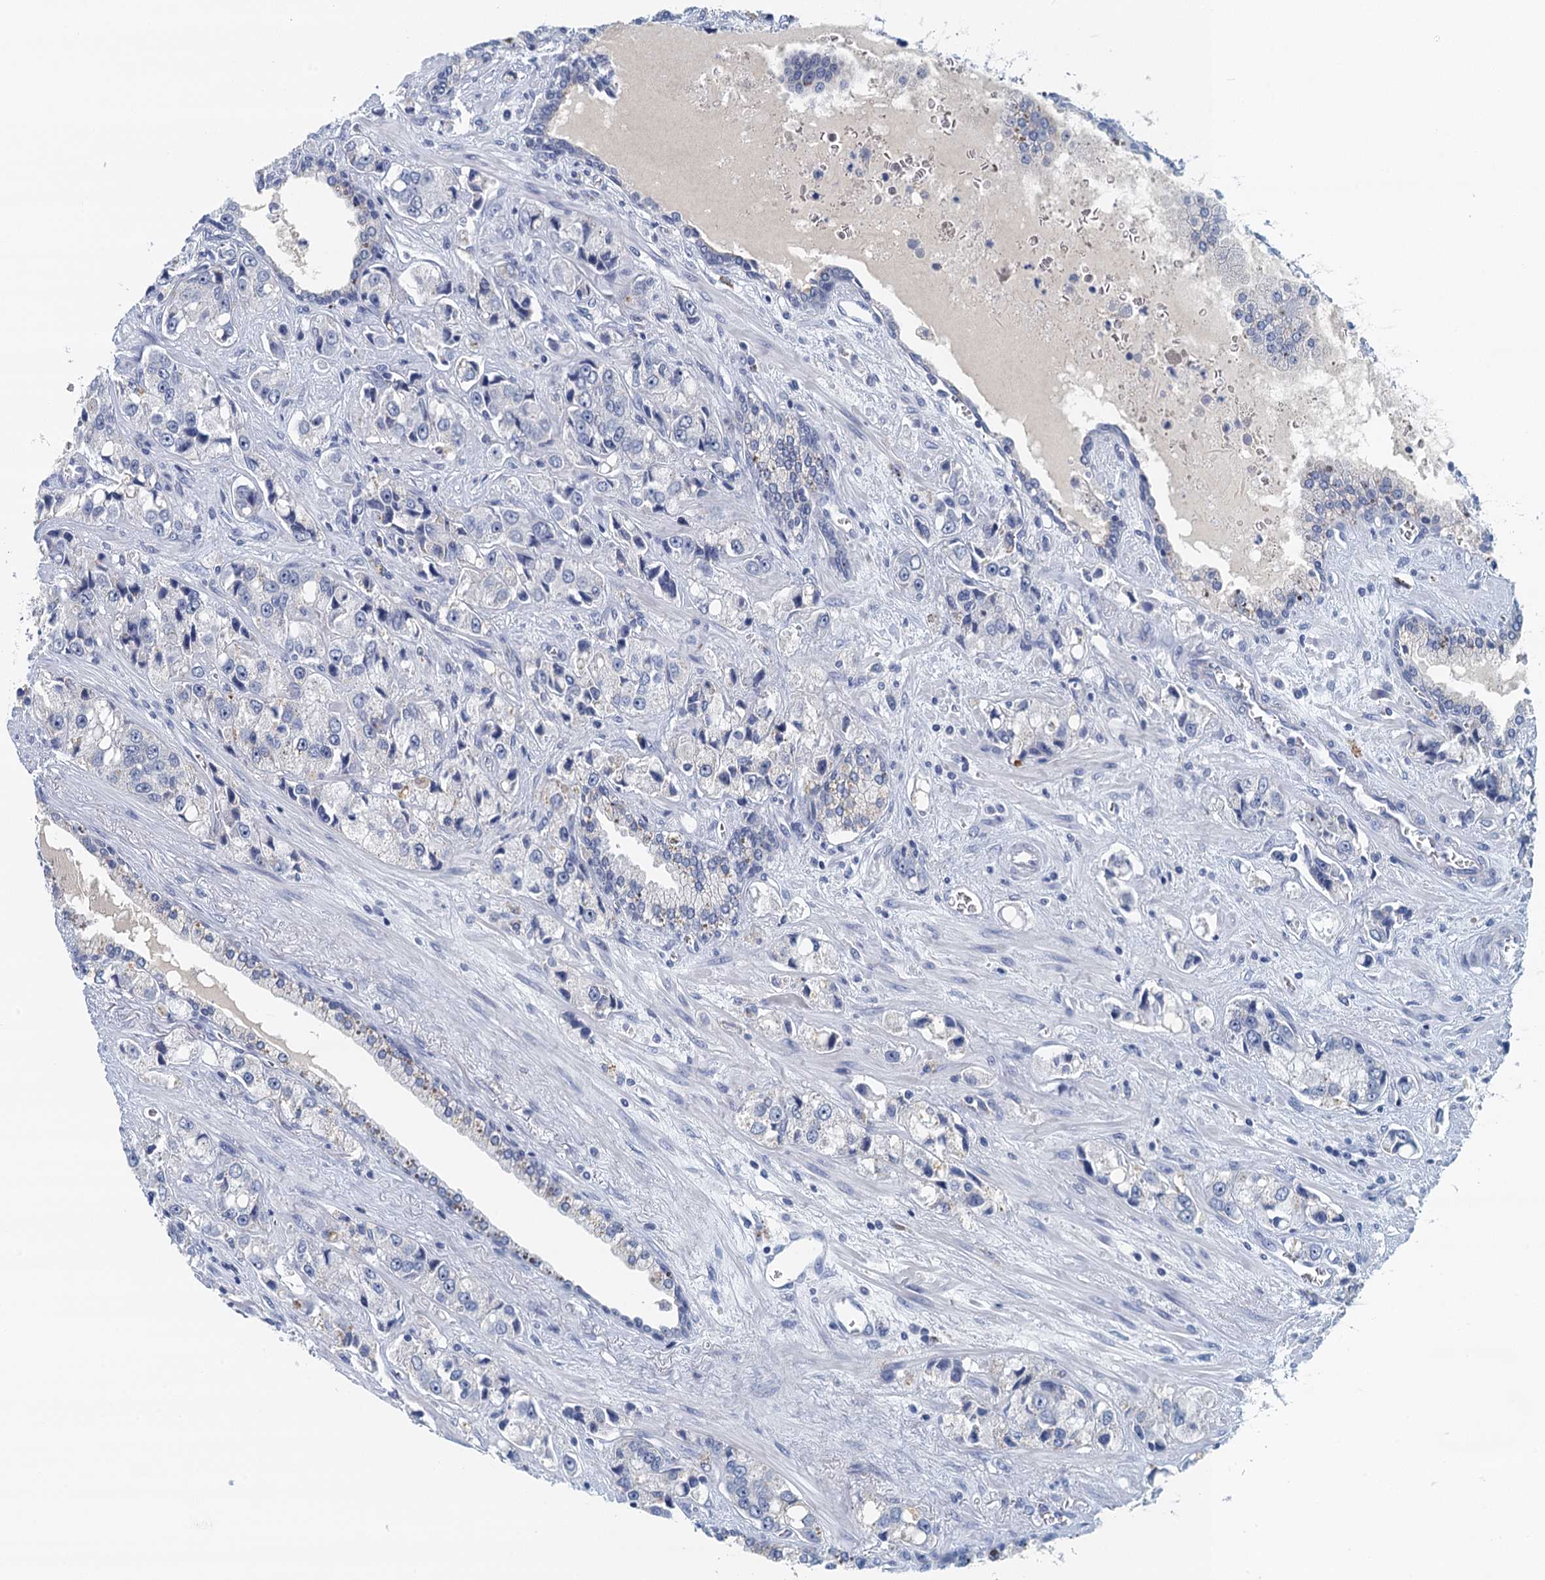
{"staining": {"intensity": "negative", "quantity": "none", "location": "none"}, "tissue": "prostate cancer", "cell_type": "Tumor cells", "image_type": "cancer", "snomed": [{"axis": "morphology", "description": "Adenocarcinoma, High grade"}, {"axis": "topography", "description": "Prostate"}], "caption": "Prostate adenocarcinoma (high-grade) was stained to show a protein in brown. There is no significant positivity in tumor cells. The staining is performed using DAB brown chromogen with nuclei counter-stained in using hematoxylin.", "gene": "NUBP2", "patient": {"sex": "male", "age": 74}}